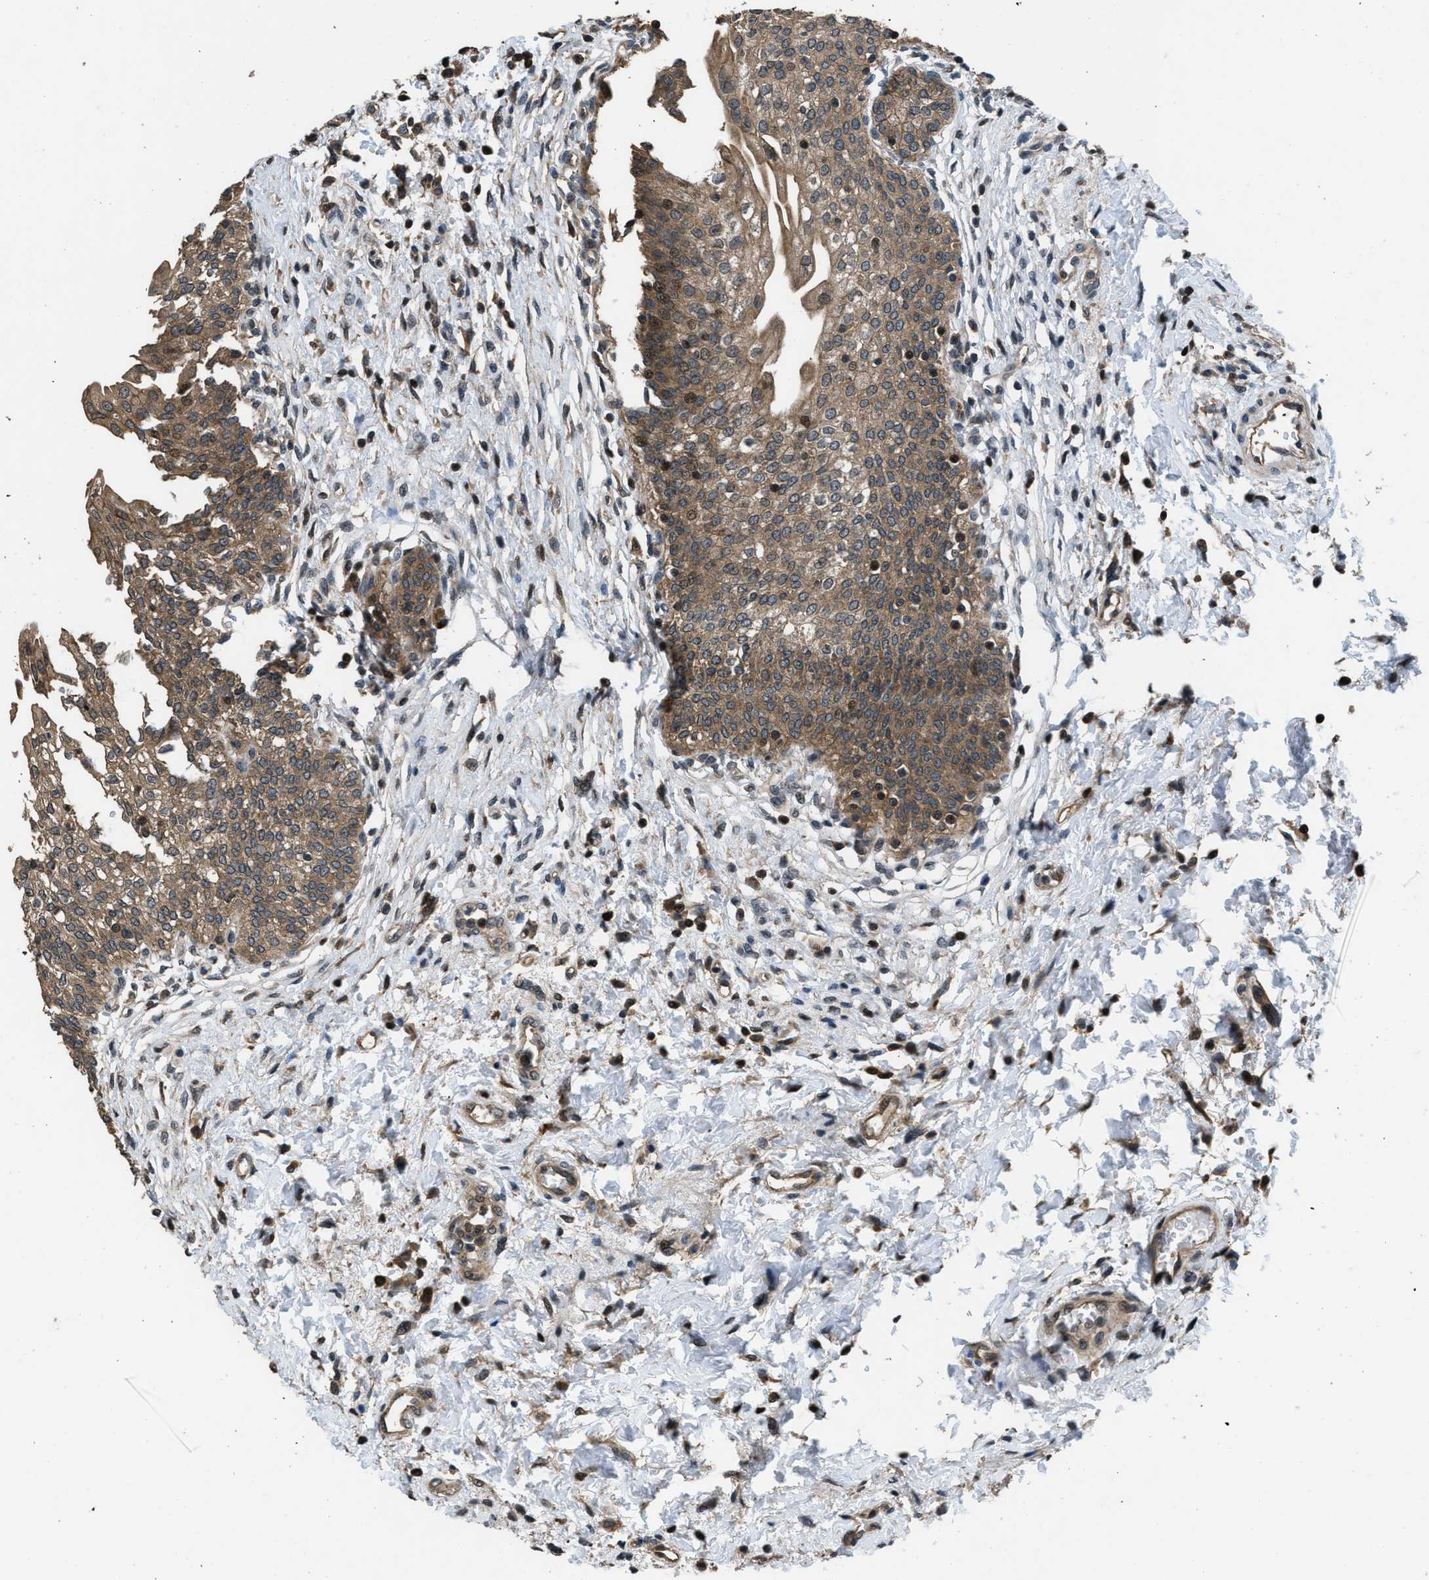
{"staining": {"intensity": "moderate", "quantity": ">75%", "location": "cytoplasmic/membranous"}, "tissue": "urinary bladder", "cell_type": "Urothelial cells", "image_type": "normal", "snomed": [{"axis": "morphology", "description": "Normal tissue, NOS"}, {"axis": "topography", "description": "Urinary bladder"}], "caption": "Human urinary bladder stained with a brown dye shows moderate cytoplasmic/membranous positive staining in approximately >75% of urothelial cells.", "gene": "CTBS", "patient": {"sex": "male", "age": 55}}